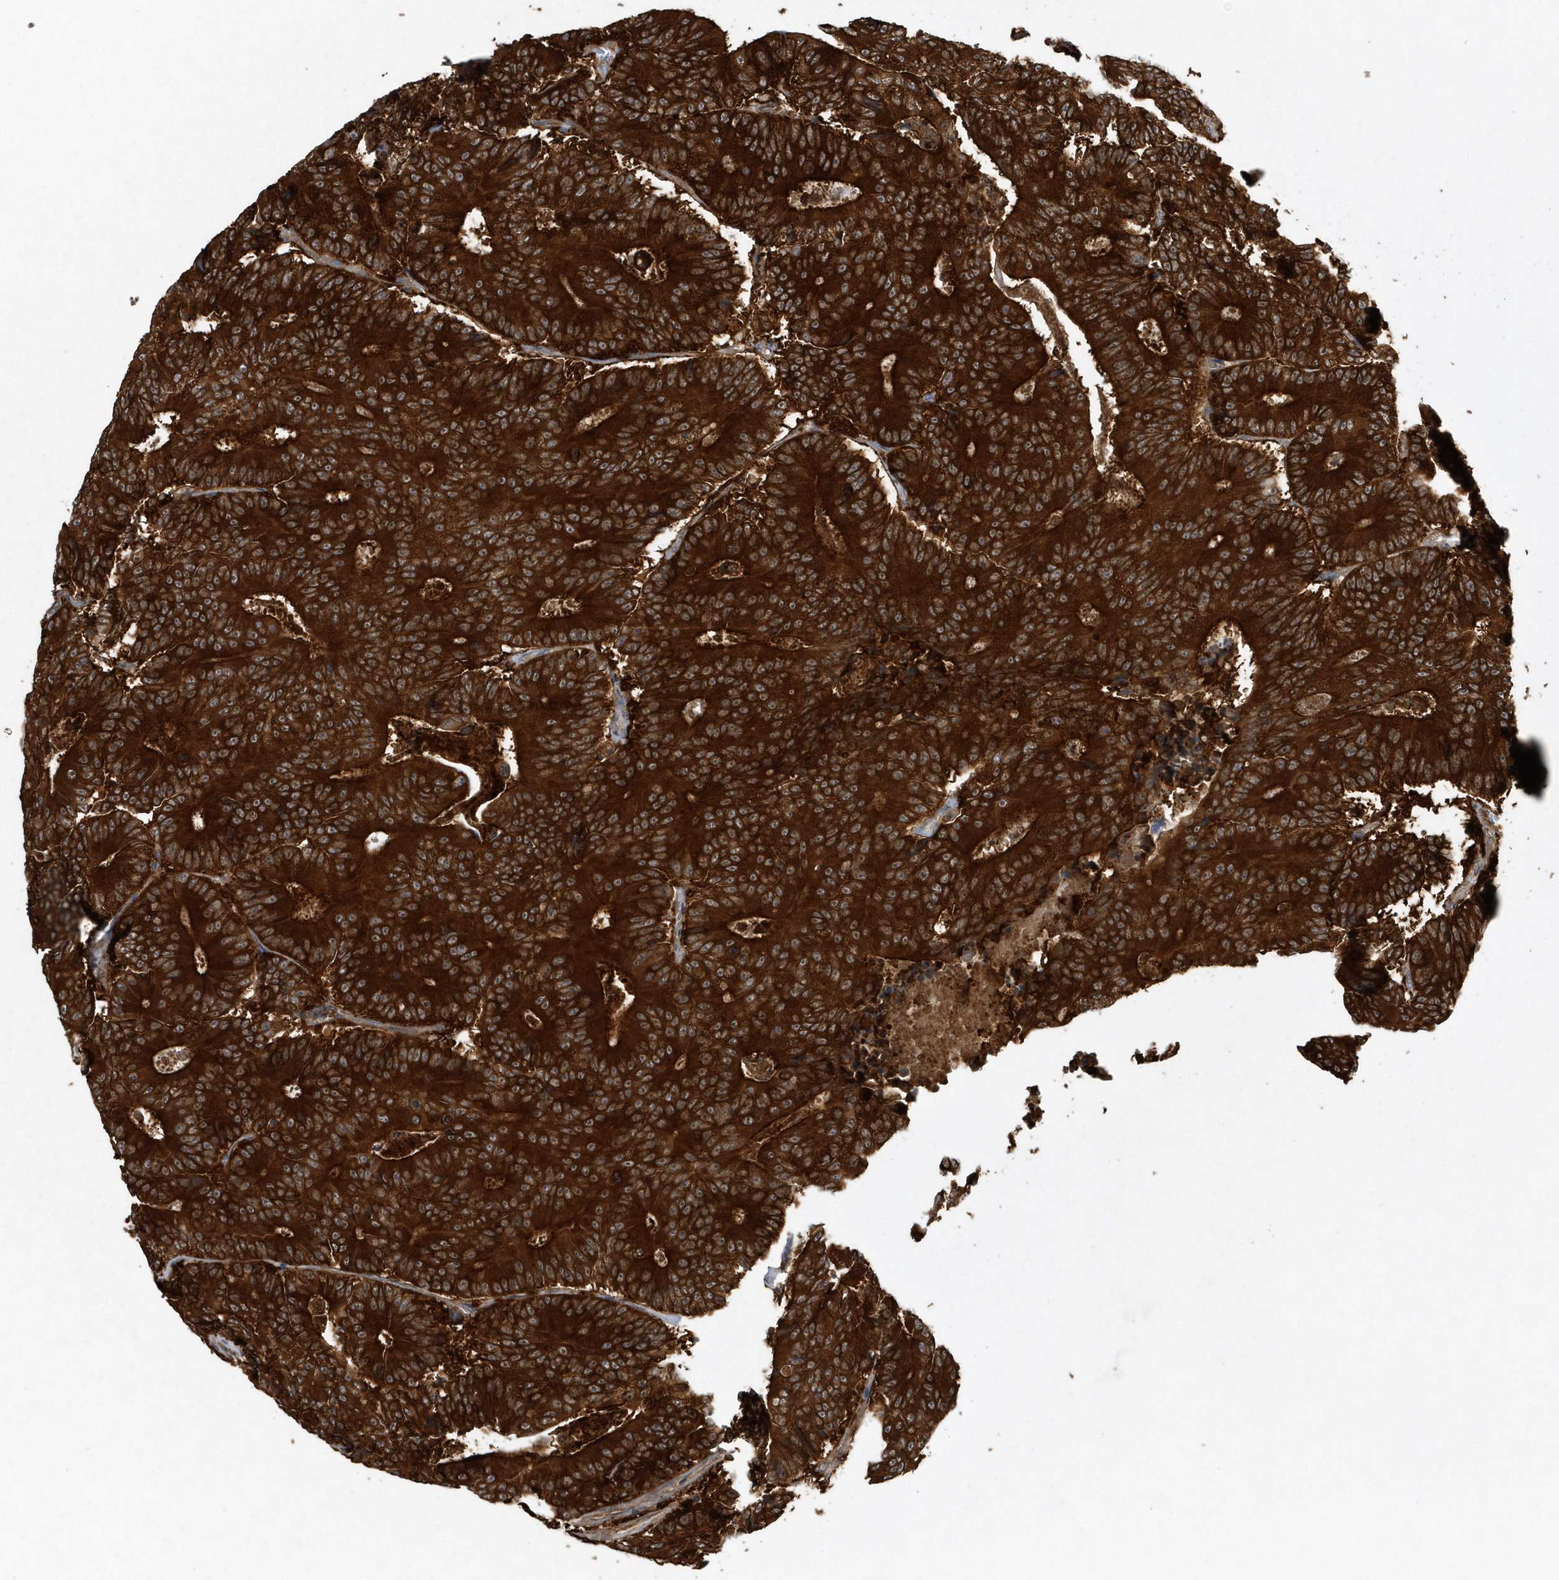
{"staining": {"intensity": "strong", "quantity": ">75%", "location": "cytoplasmic/membranous"}, "tissue": "colorectal cancer", "cell_type": "Tumor cells", "image_type": "cancer", "snomed": [{"axis": "morphology", "description": "Adenocarcinoma, NOS"}, {"axis": "topography", "description": "Colon"}], "caption": "DAB (3,3'-diaminobenzidine) immunohistochemical staining of human adenocarcinoma (colorectal) displays strong cytoplasmic/membranous protein expression in approximately >75% of tumor cells. (DAB IHC with brightfield microscopy, high magnification).", "gene": "PAICS", "patient": {"sex": "male", "age": 83}}